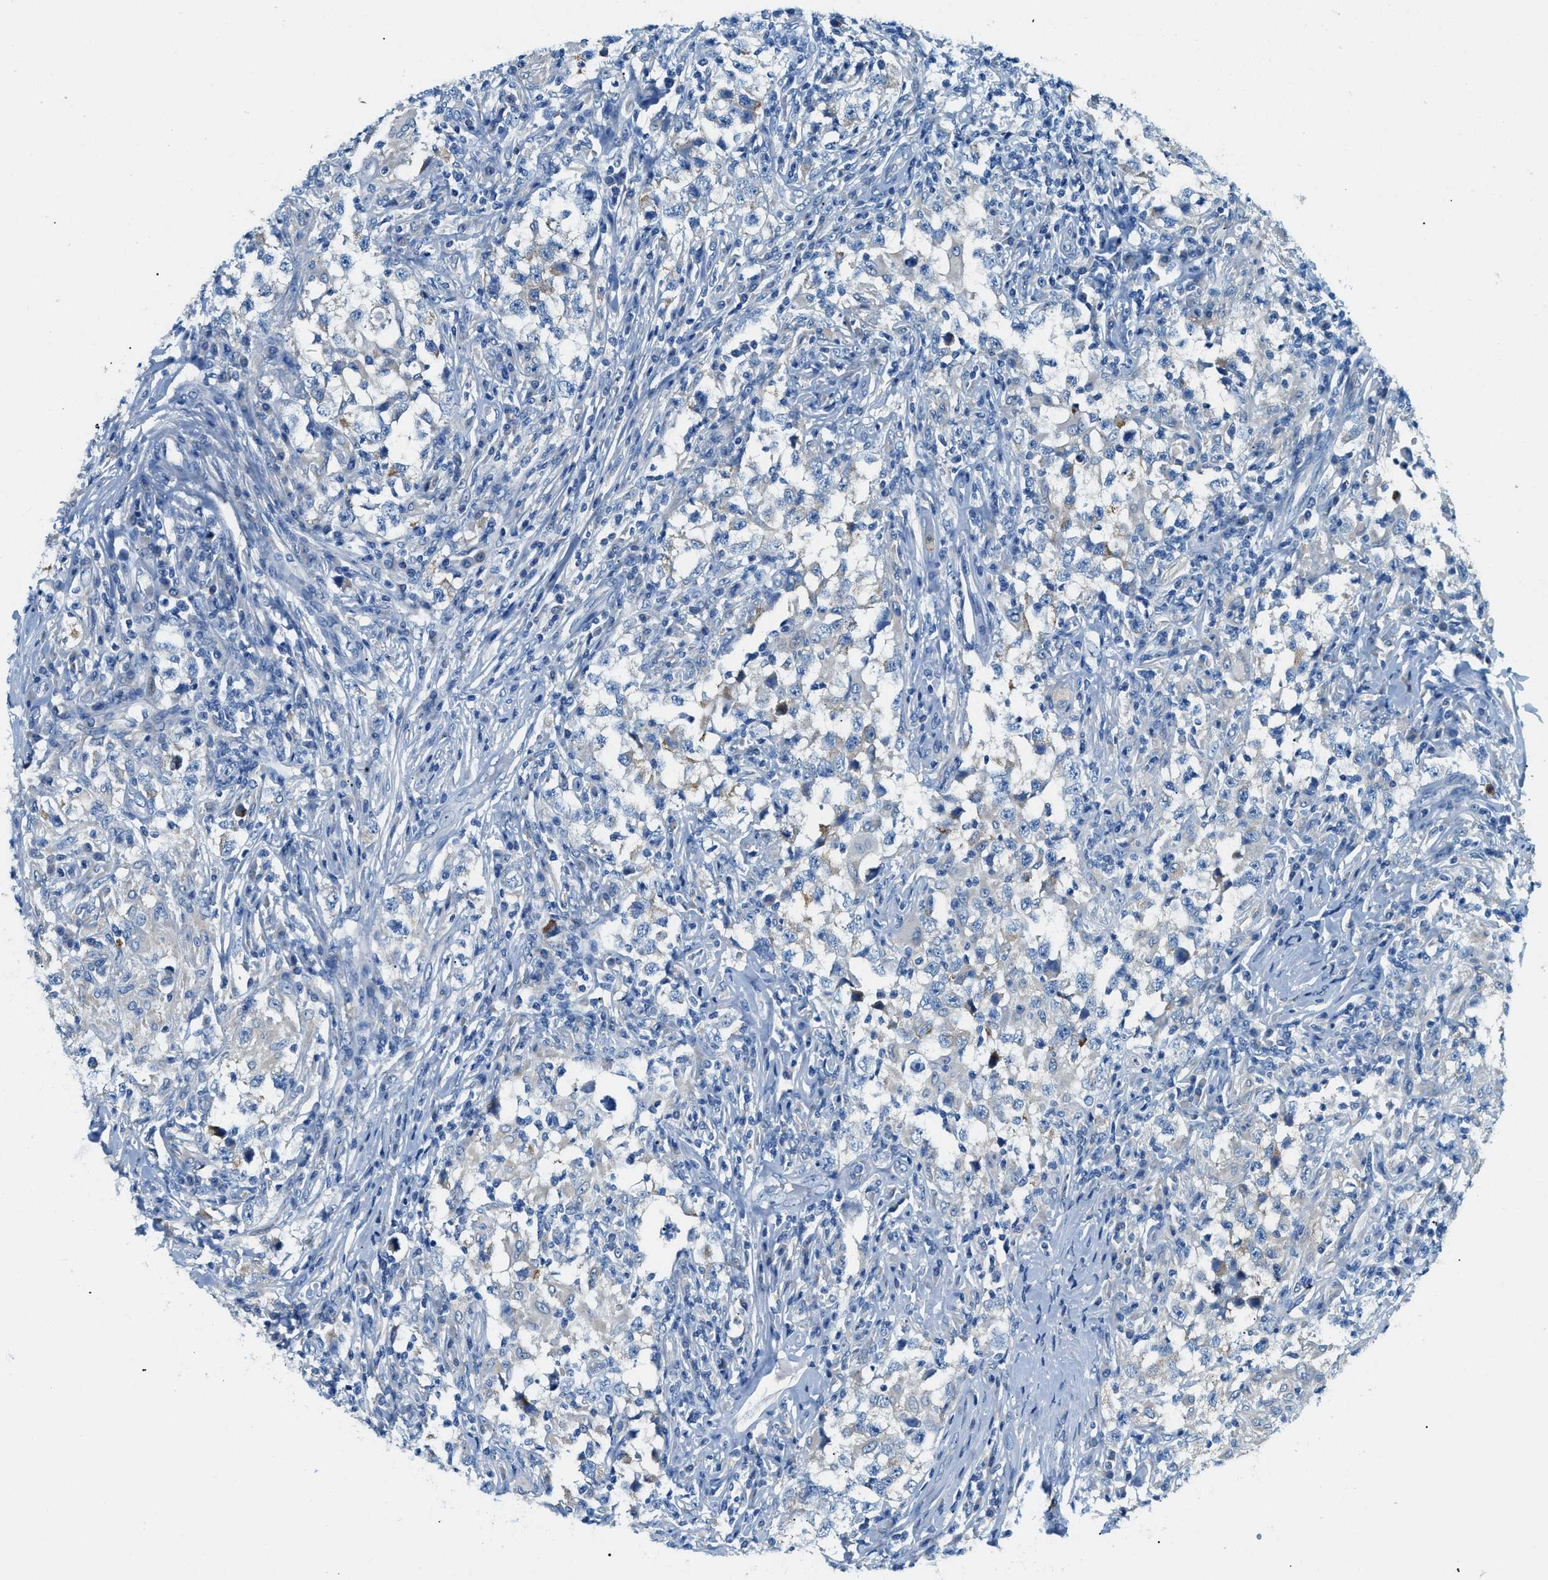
{"staining": {"intensity": "negative", "quantity": "none", "location": "none"}, "tissue": "testis cancer", "cell_type": "Tumor cells", "image_type": "cancer", "snomed": [{"axis": "morphology", "description": "Carcinoma, Embryonal, NOS"}, {"axis": "topography", "description": "Testis"}], "caption": "Immunohistochemical staining of human embryonal carcinoma (testis) displays no significant staining in tumor cells.", "gene": "ZDHHC13", "patient": {"sex": "male", "age": 21}}